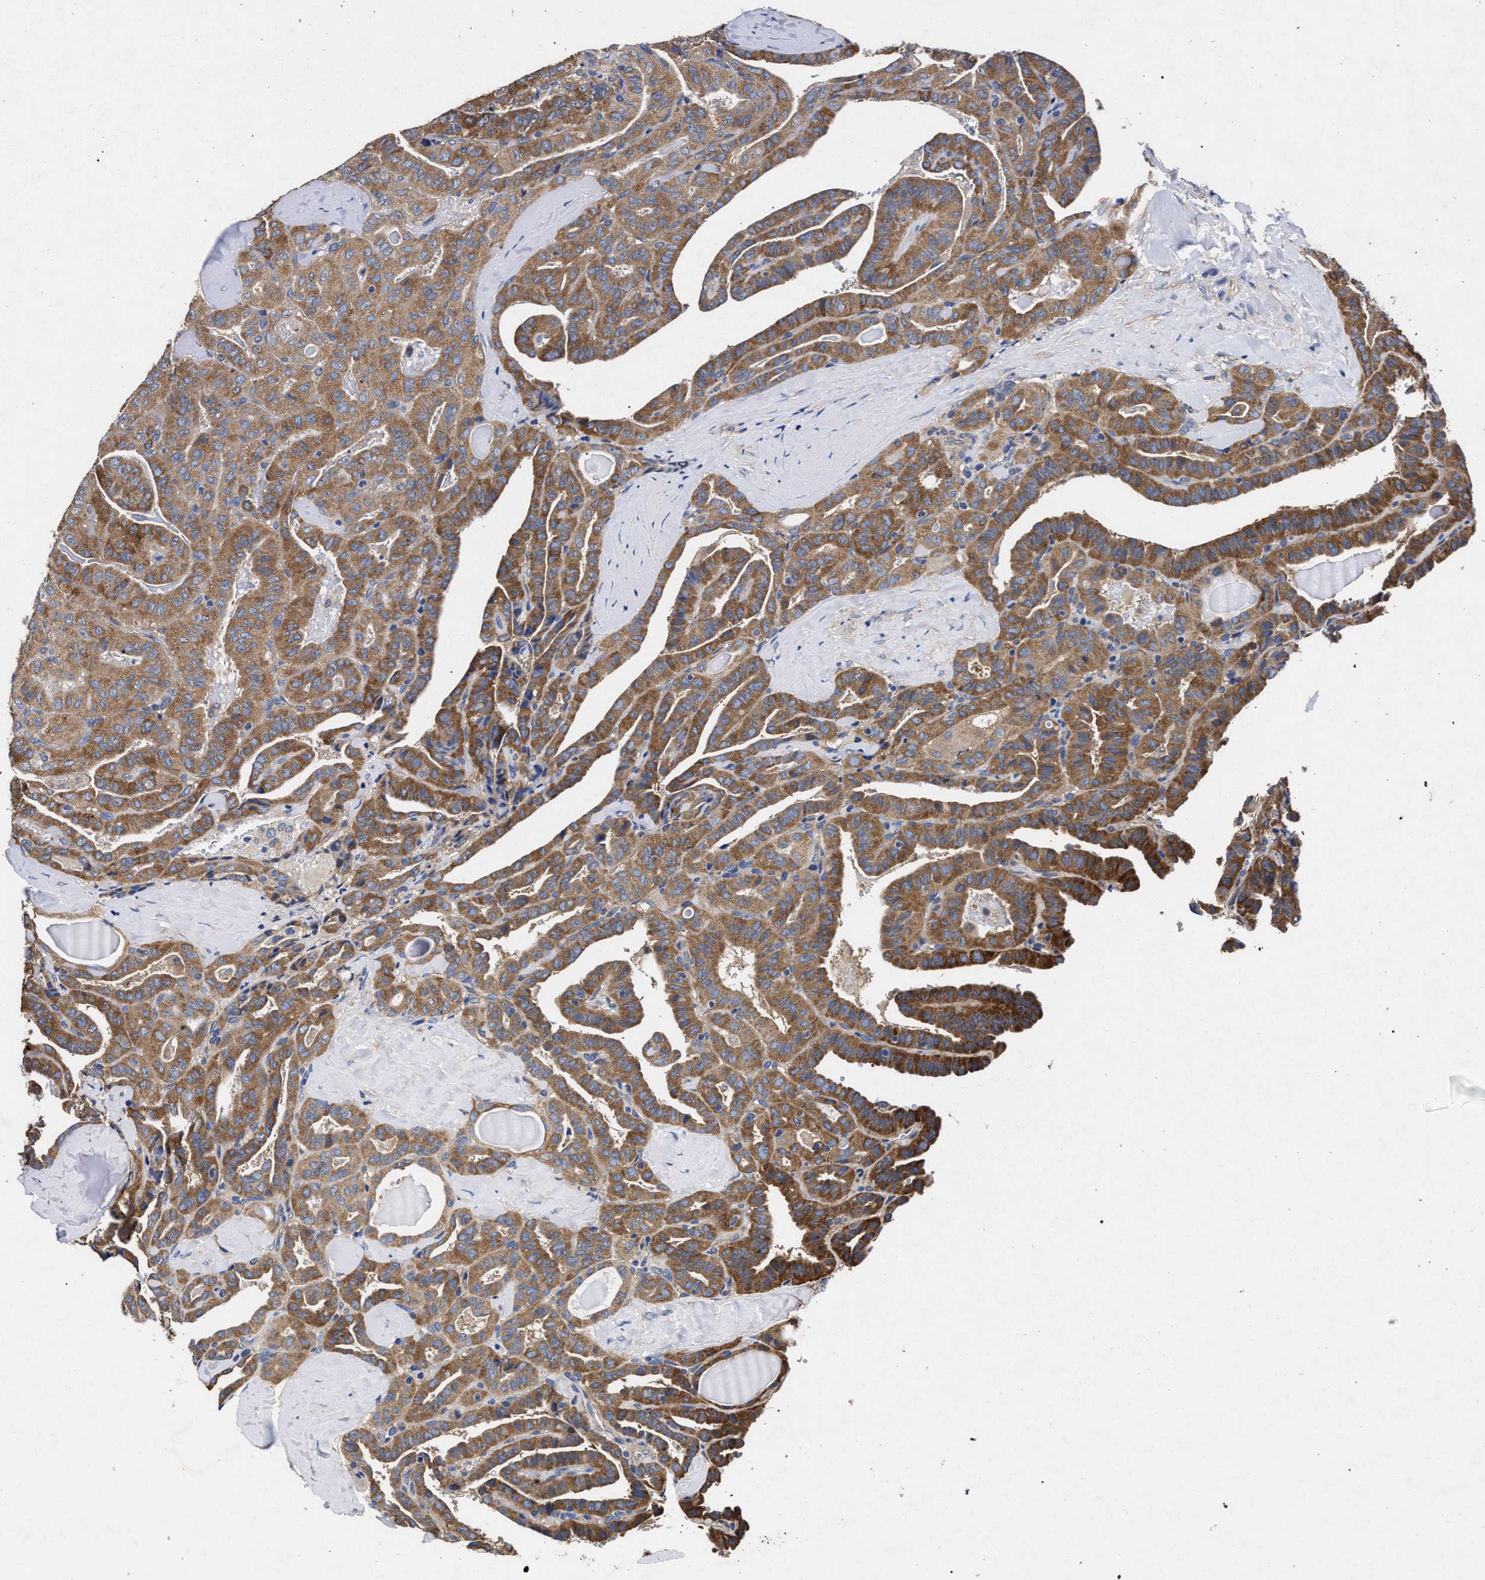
{"staining": {"intensity": "moderate", "quantity": ">75%", "location": "cytoplasmic/membranous"}, "tissue": "thyroid cancer", "cell_type": "Tumor cells", "image_type": "cancer", "snomed": [{"axis": "morphology", "description": "Papillary adenocarcinoma, NOS"}, {"axis": "topography", "description": "Thyroid gland"}], "caption": "This photomicrograph reveals IHC staining of thyroid cancer (papillary adenocarcinoma), with medium moderate cytoplasmic/membranous positivity in about >75% of tumor cells.", "gene": "CFAP95", "patient": {"sex": "male", "age": 77}}